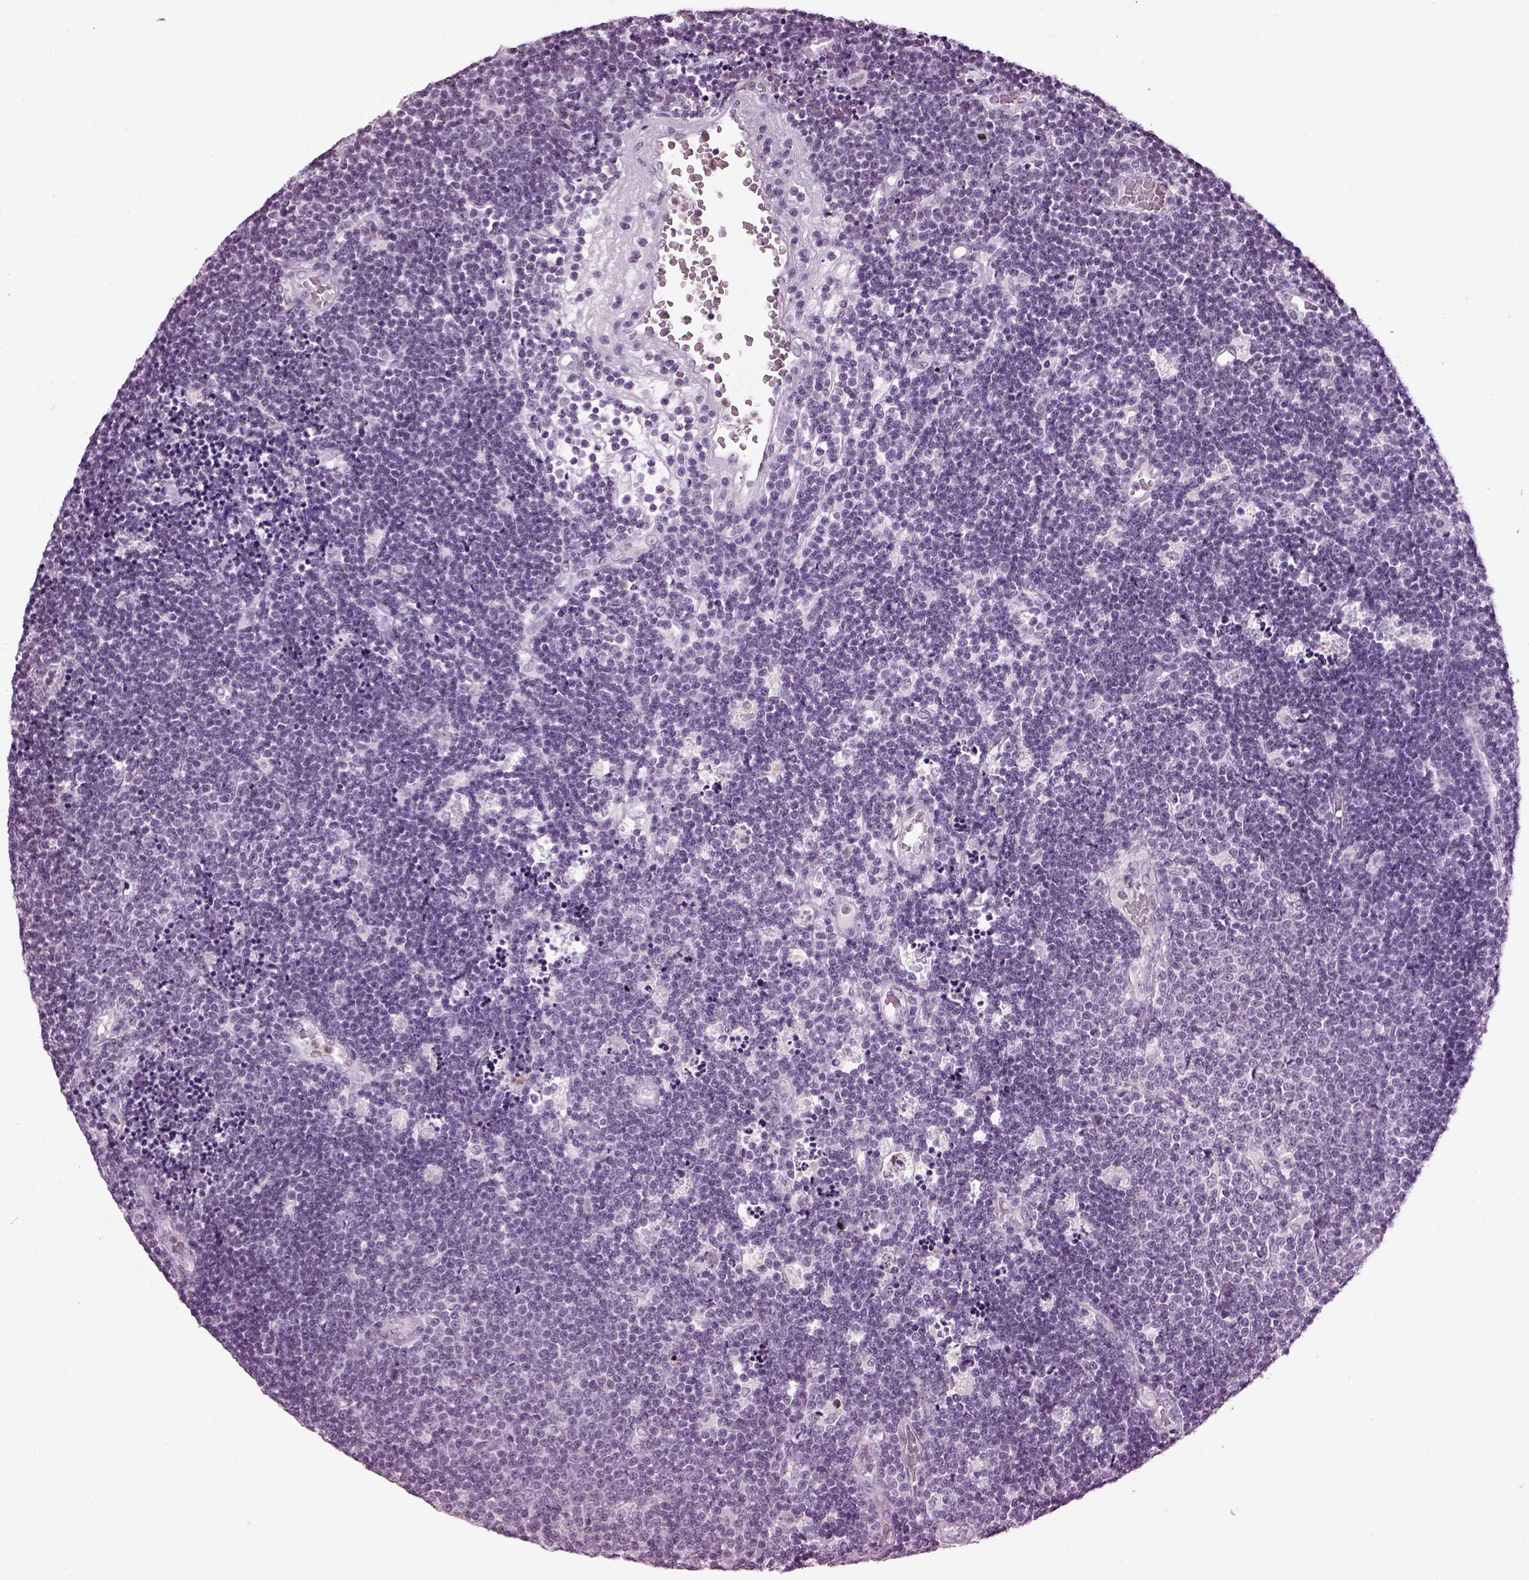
{"staining": {"intensity": "negative", "quantity": "none", "location": "none"}, "tissue": "lymphoma", "cell_type": "Tumor cells", "image_type": "cancer", "snomed": [{"axis": "morphology", "description": "Malignant lymphoma, non-Hodgkin's type, Low grade"}, {"axis": "topography", "description": "Brain"}], "caption": "Tumor cells are negative for brown protein staining in malignant lymphoma, non-Hodgkin's type (low-grade).", "gene": "ADGRG2", "patient": {"sex": "female", "age": 66}}